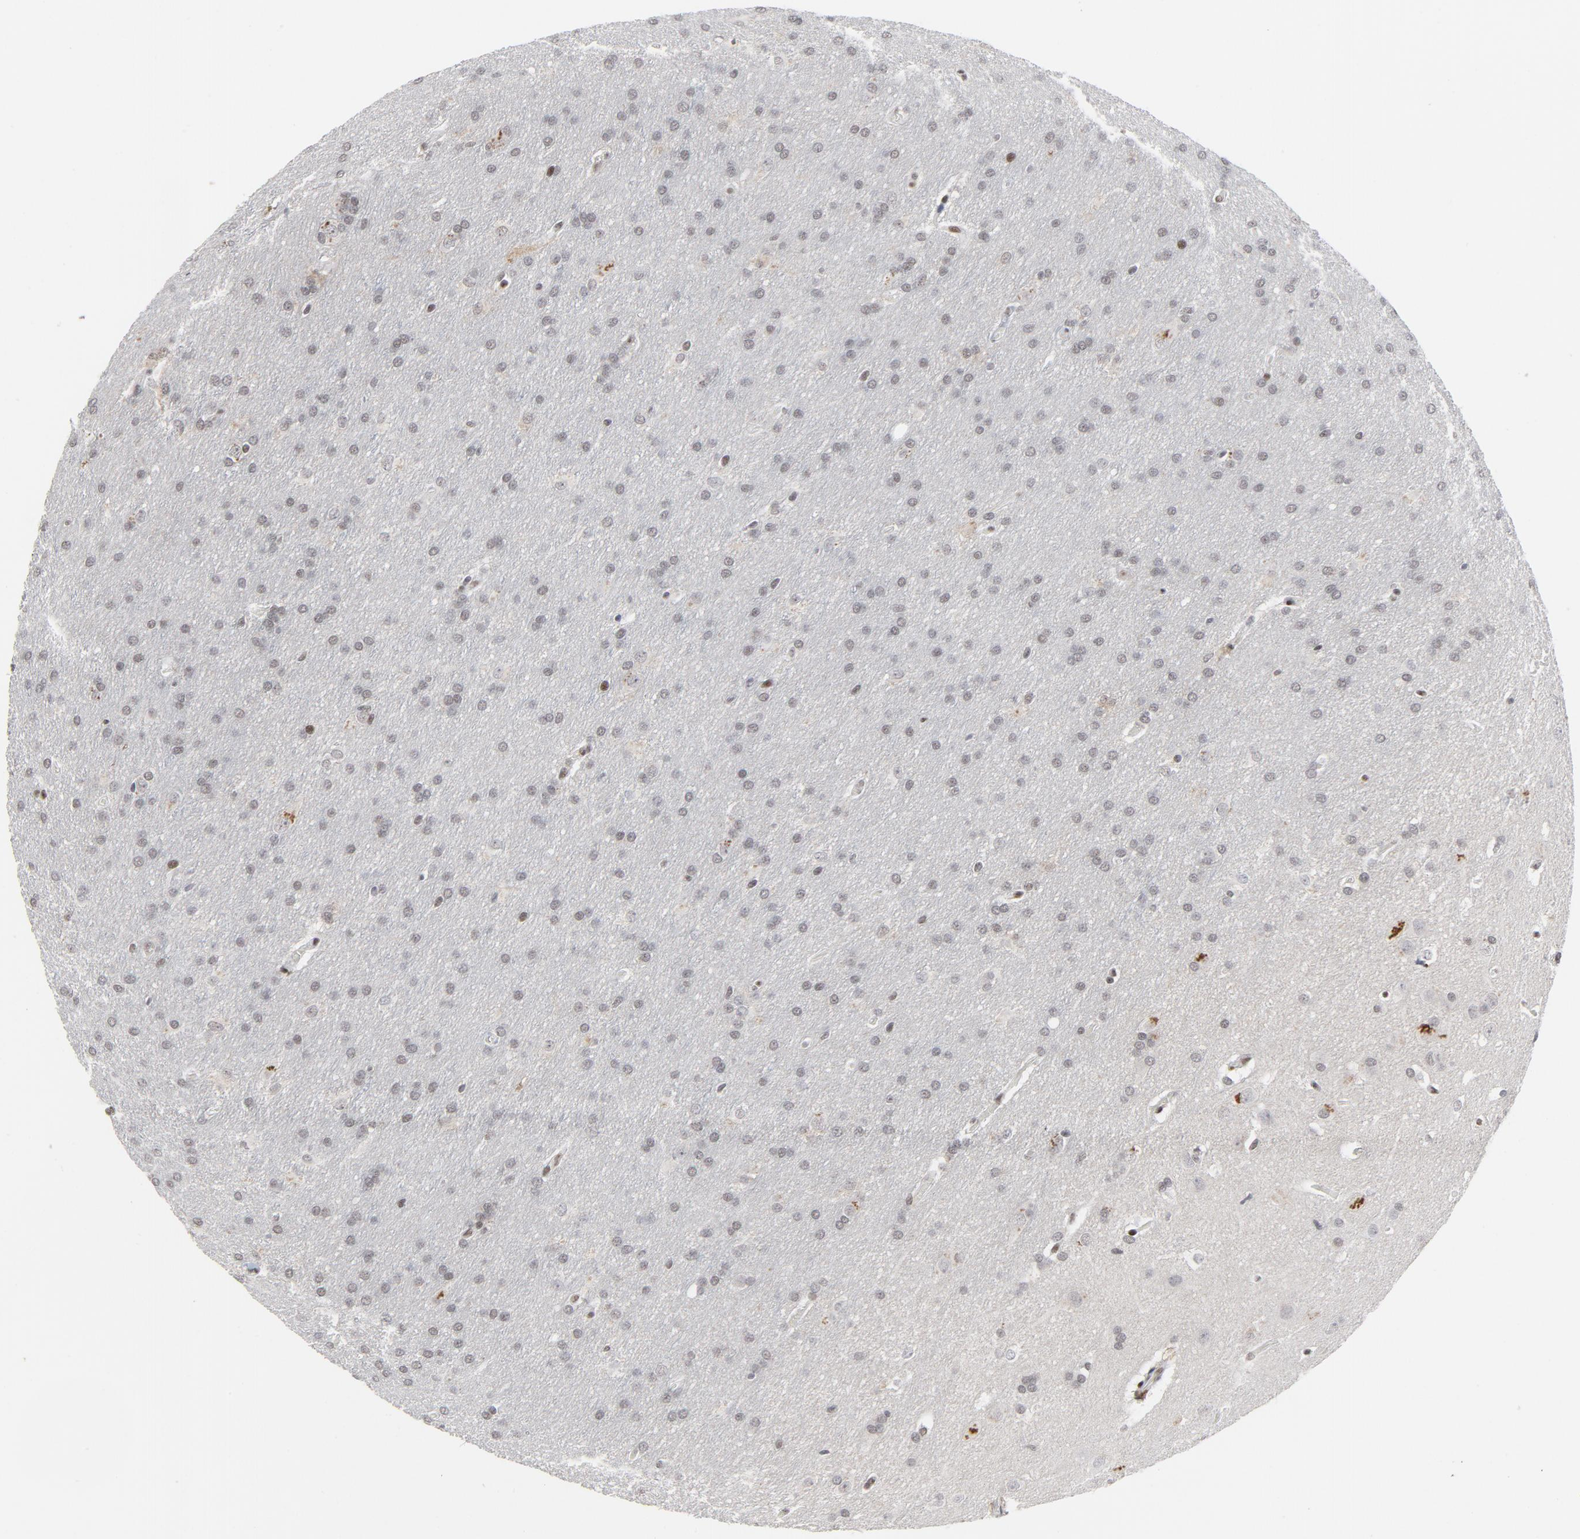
{"staining": {"intensity": "weak", "quantity": "25%-75%", "location": "nuclear"}, "tissue": "glioma", "cell_type": "Tumor cells", "image_type": "cancer", "snomed": [{"axis": "morphology", "description": "Glioma, malignant, Low grade"}, {"axis": "topography", "description": "Brain"}], "caption": "Immunohistochemical staining of human glioma displays weak nuclear protein staining in approximately 25%-75% of tumor cells.", "gene": "GABPA", "patient": {"sex": "female", "age": 32}}